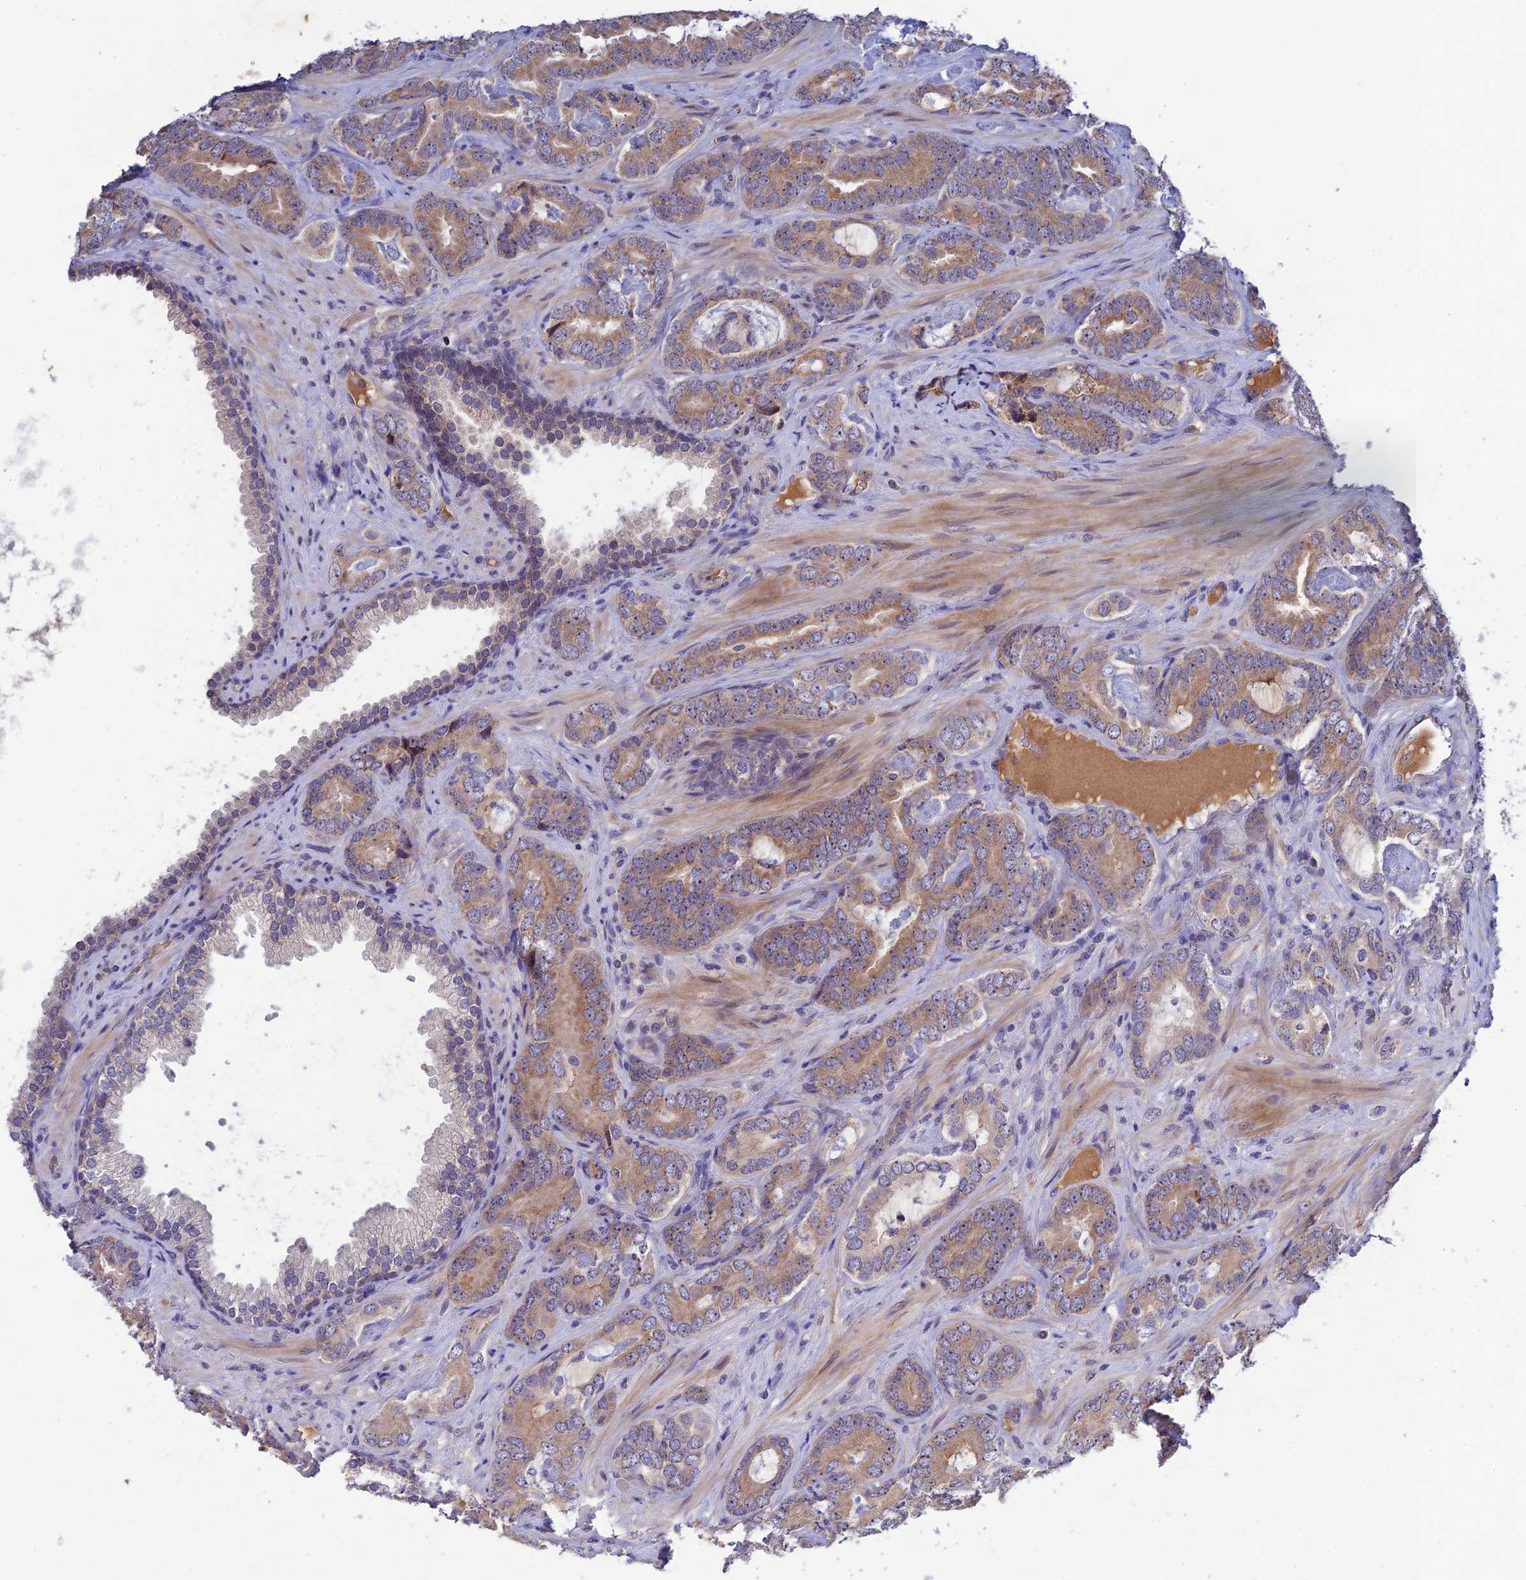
{"staining": {"intensity": "moderate", "quantity": "25%-75%", "location": "cytoplasmic/membranous"}, "tissue": "prostate cancer", "cell_type": "Tumor cells", "image_type": "cancer", "snomed": [{"axis": "morphology", "description": "Adenocarcinoma, High grade"}, {"axis": "topography", "description": "Prostate"}], "caption": "Protein expression analysis of human prostate cancer reveals moderate cytoplasmic/membranous staining in approximately 25%-75% of tumor cells. The staining is performed using DAB brown chromogen to label protein expression. The nuclei are counter-stained blue using hematoxylin.", "gene": "CHST5", "patient": {"sex": "male", "age": 71}}